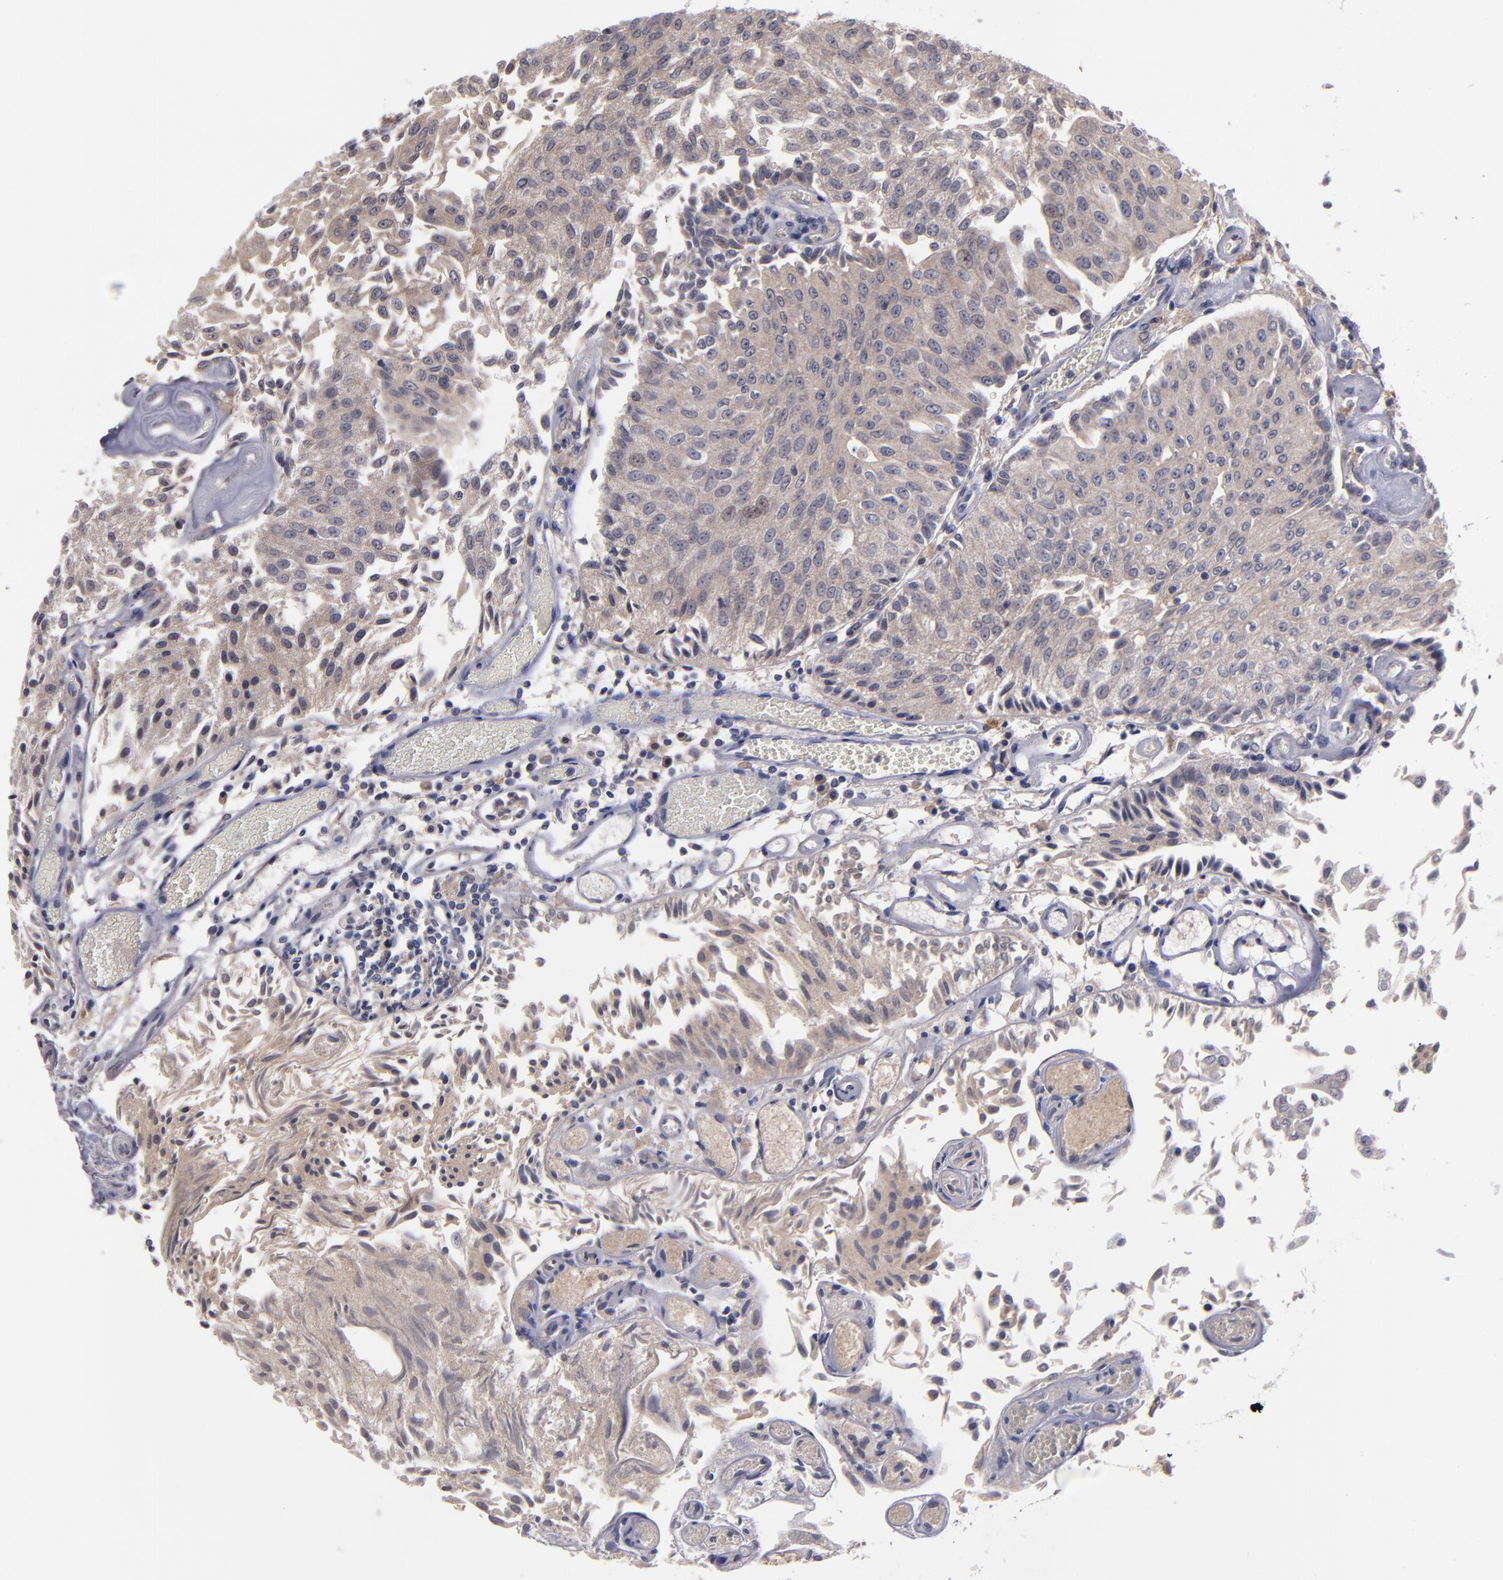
{"staining": {"intensity": "weak", "quantity": ">75%", "location": "cytoplasmic/membranous"}, "tissue": "urothelial cancer", "cell_type": "Tumor cells", "image_type": "cancer", "snomed": [{"axis": "morphology", "description": "Urothelial carcinoma, Low grade"}, {"axis": "topography", "description": "Urinary bladder"}], "caption": "High-magnification brightfield microscopy of urothelial cancer stained with DAB (3,3'-diaminobenzidine) (brown) and counterstained with hematoxylin (blue). tumor cells exhibit weak cytoplasmic/membranous positivity is present in approximately>75% of cells. (DAB (3,3'-diaminobenzidine) = brown stain, brightfield microscopy at high magnification).", "gene": "MMP11", "patient": {"sex": "male", "age": 86}}